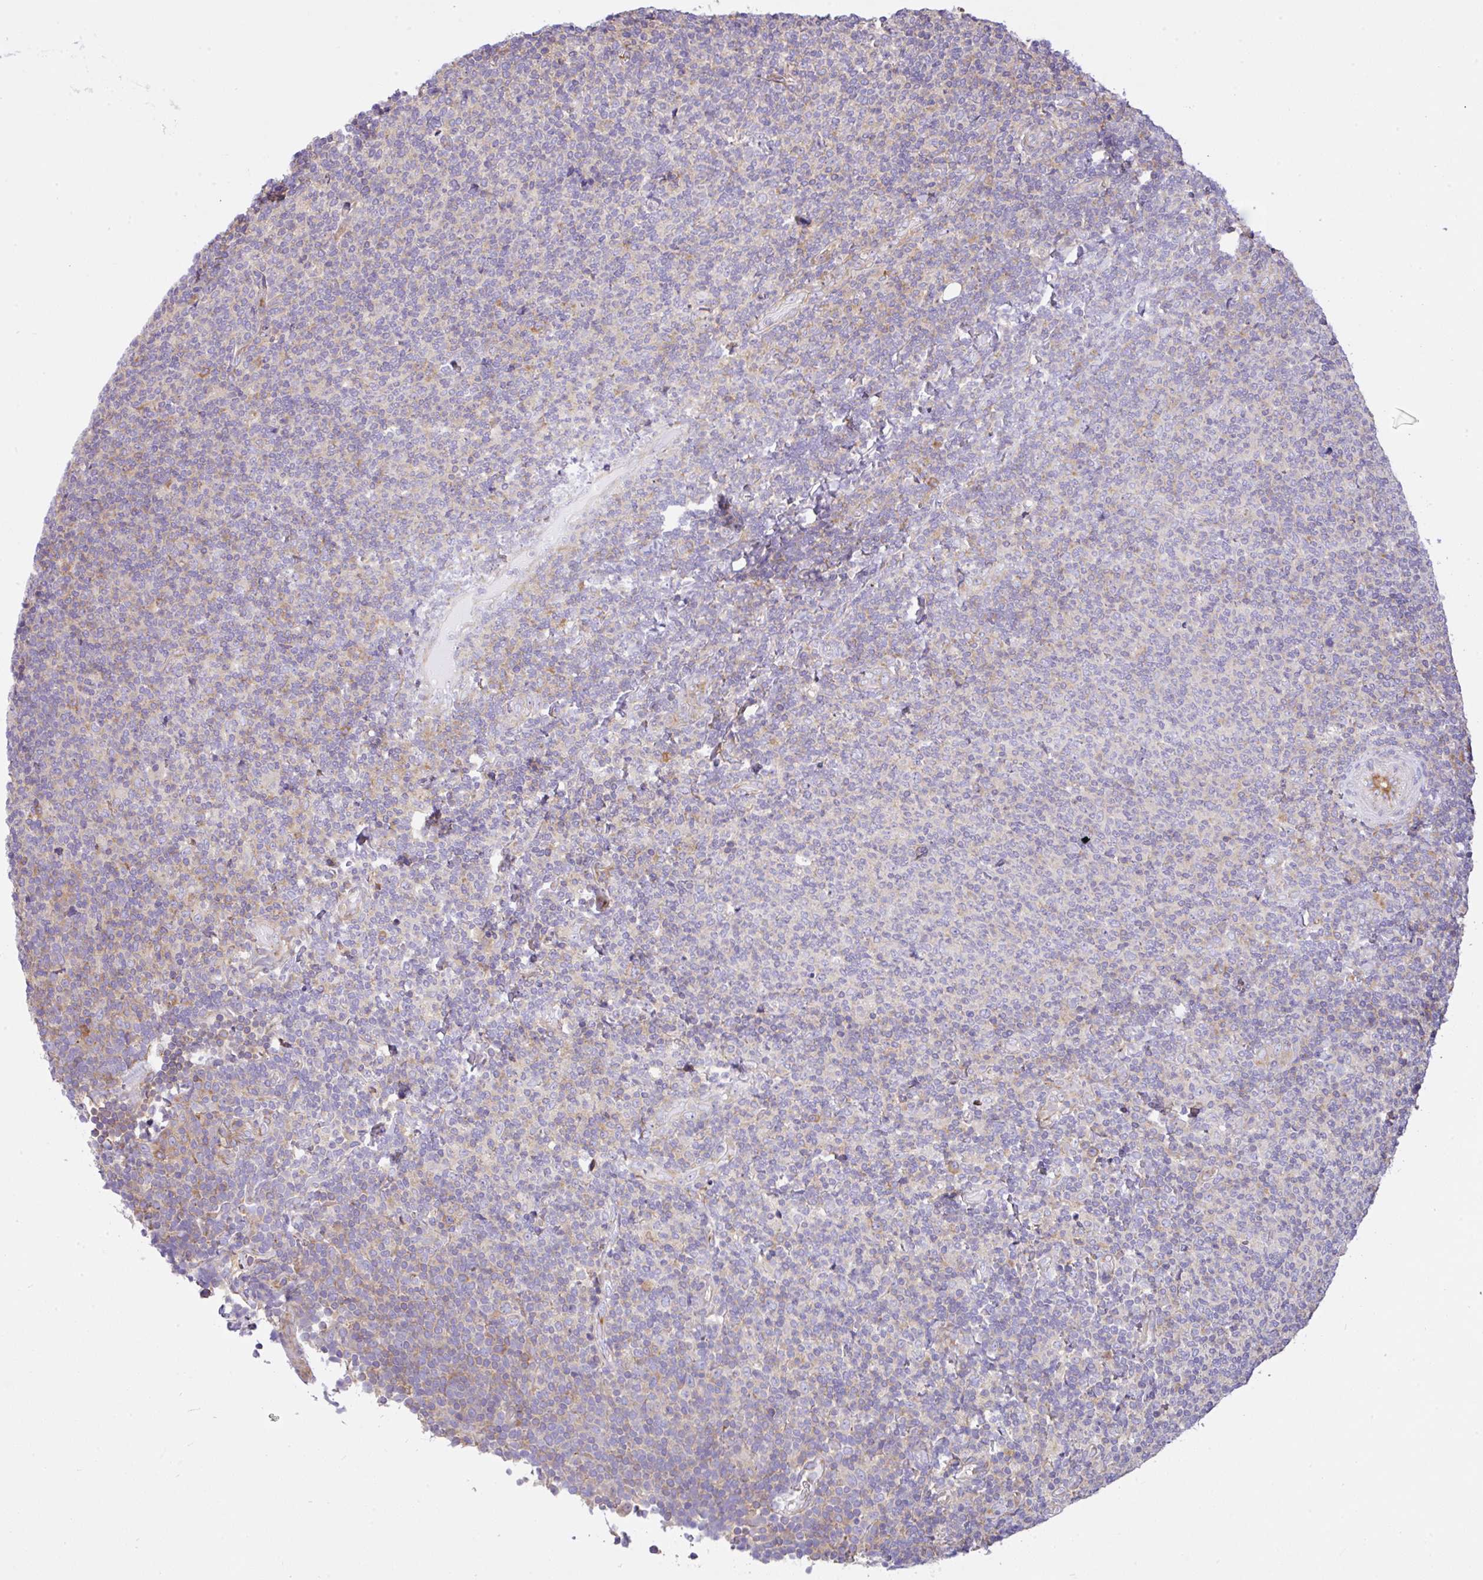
{"staining": {"intensity": "weak", "quantity": "<25%", "location": "cytoplasmic/membranous"}, "tissue": "lymphoma", "cell_type": "Tumor cells", "image_type": "cancer", "snomed": [{"axis": "morphology", "description": "Malignant lymphoma, non-Hodgkin's type, Low grade"}, {"axis": "topography", "description": "Lymph node"}], "caption": "Tumor cells are negative for protein expression in human lymphoma.", "gene": "GFPT2", "patient": {"sex": "male", "age": 52}}